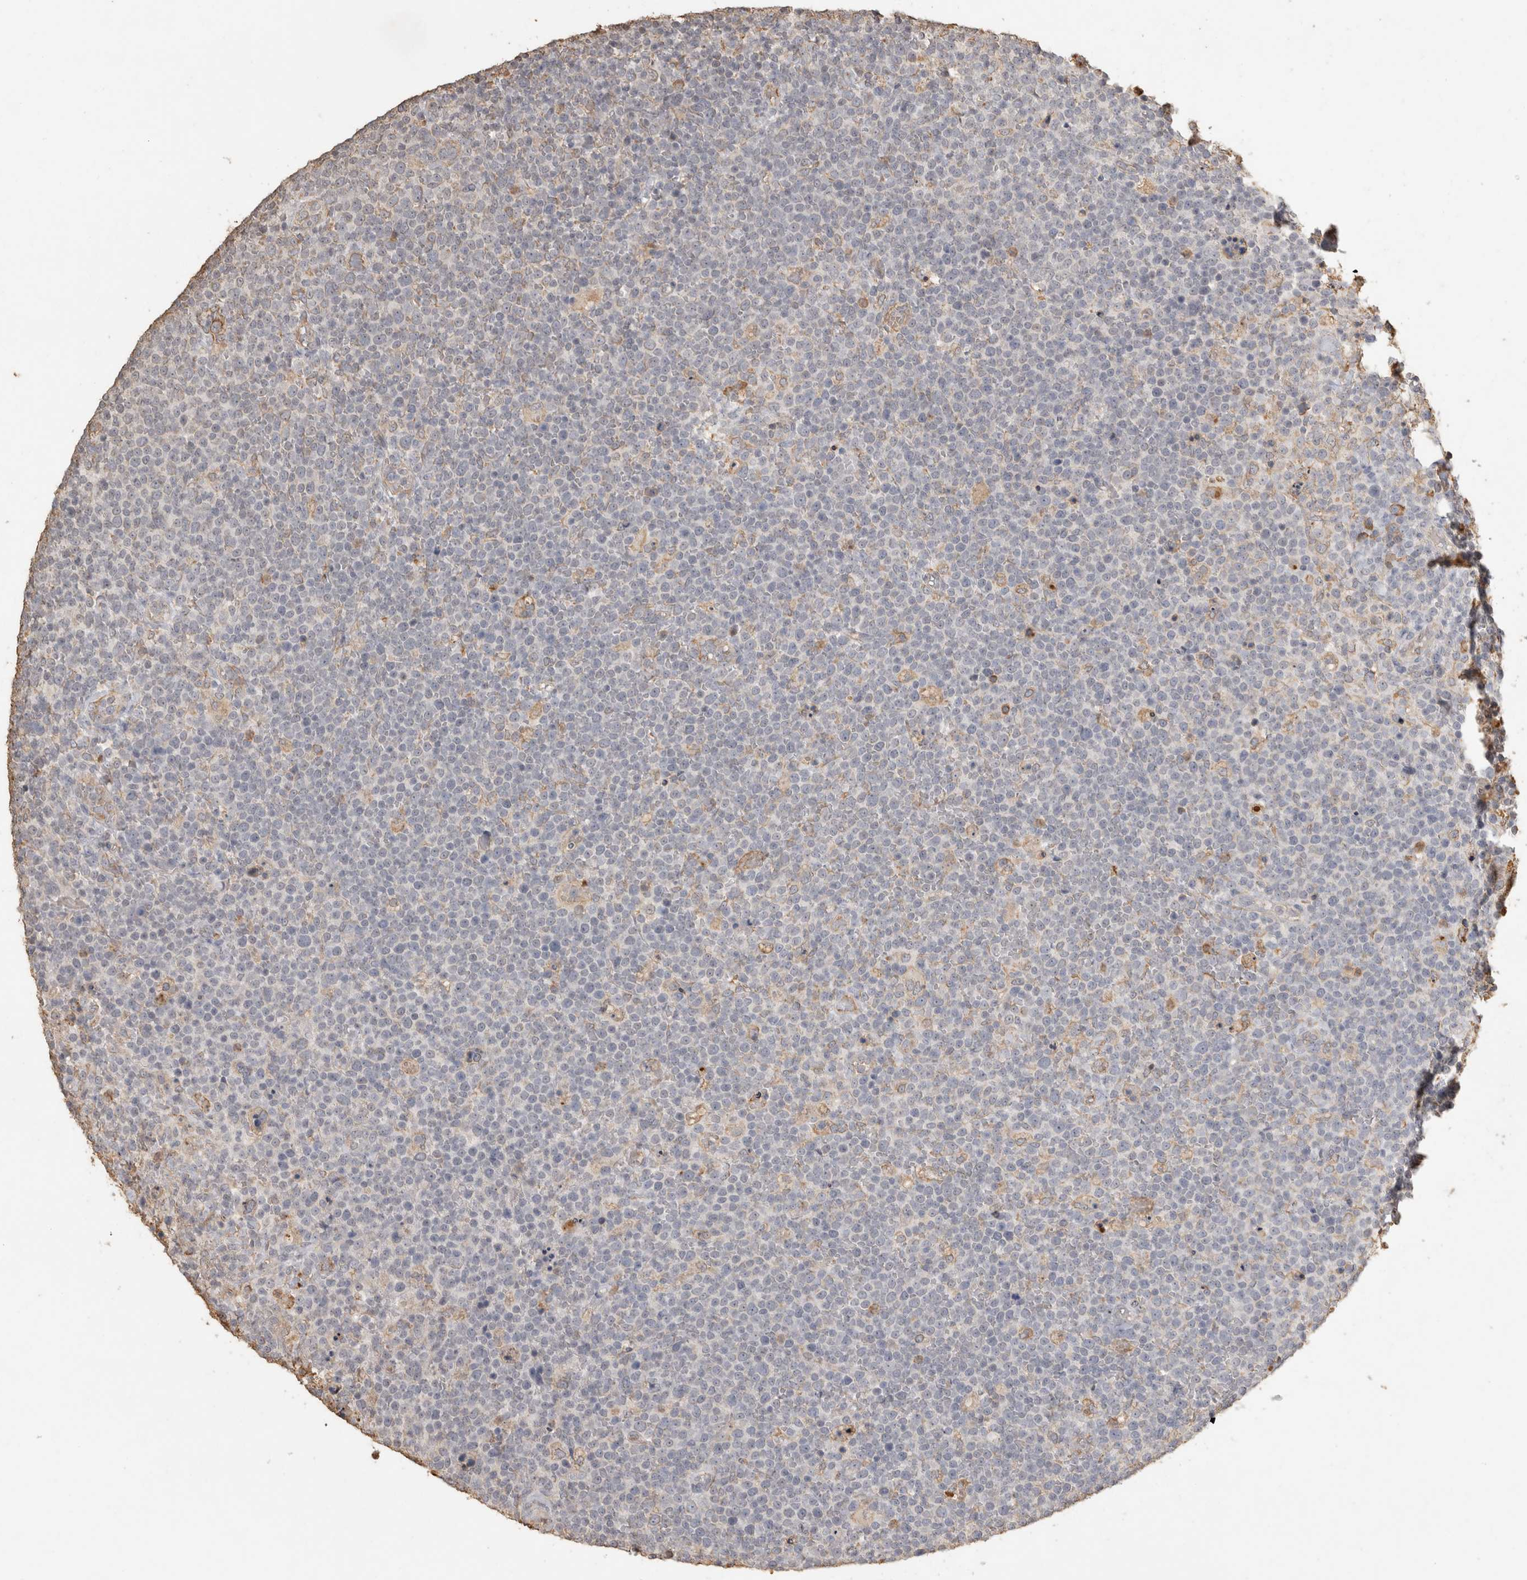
{"staining": {"intensity": "negative", "quantity": "none", "location": "none"}, "tissue": "lymphoma", "cell_type": "Tumor cells", "image_type": "cancer", "snomed": [{"axis": "morphology", "description": "Malignant lymphoma, non-Hodgkin's type, High grade"}, {"axis": "topography", "description": "Lymph node"}], "caption": "This image is of lymphoma stained with IHC to label a protein in brown with the nuclei are counter-stained blue. There is no positivity in tumor cells. The staining was performed using DAB to visualize the protein expression in brown, while the nuclei were stained in blue with hematoxylin (Magnification: 20x).", "gene": "REPS2", "patient": {"sex": "male", "age": 61}}